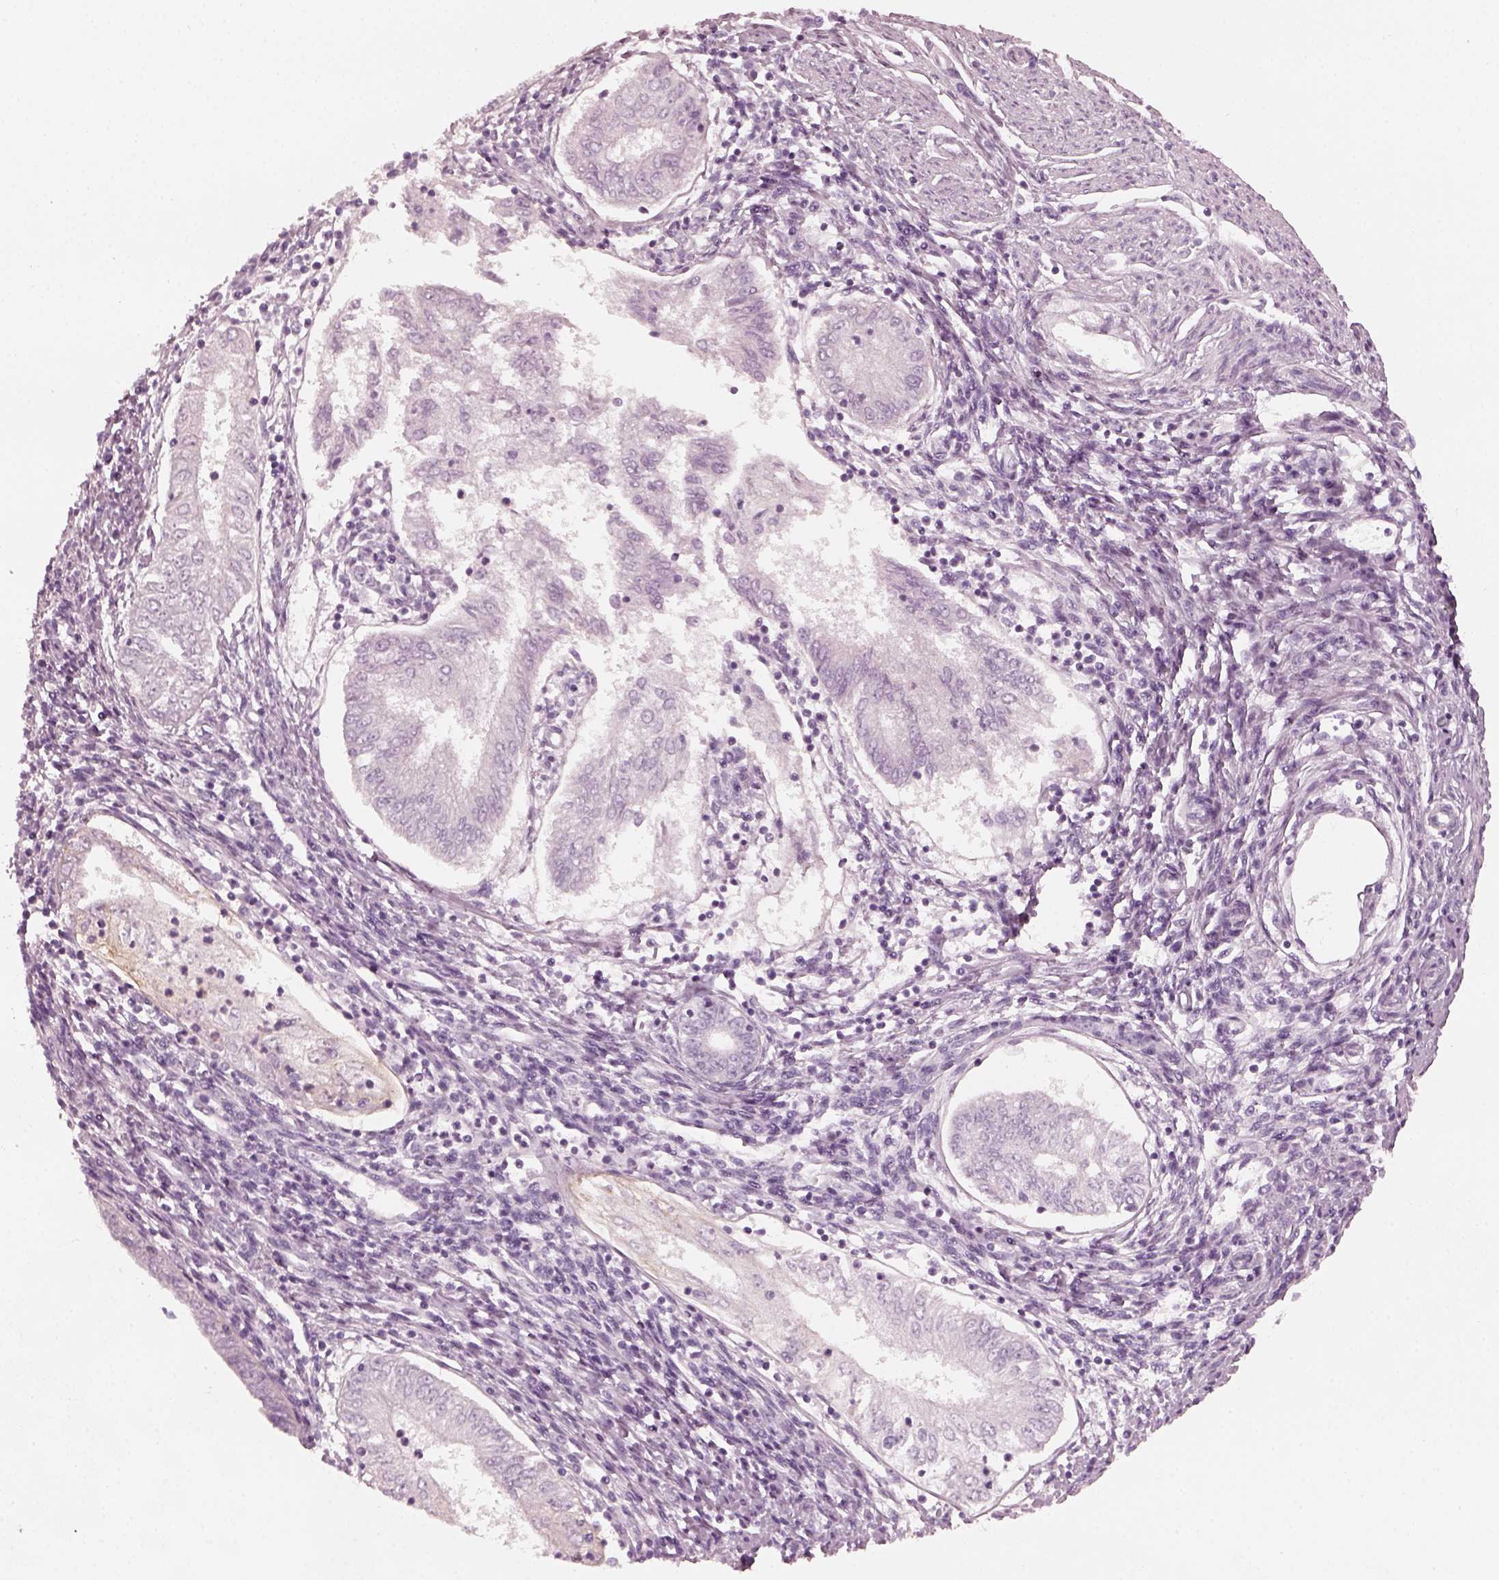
{"staining": {"intensity": "negative", "quantity": "none", "location": "none"}, "tissue": "endometrial cancer", "cell_type": "Tumor cells", "image_type": "cancer", "snomed": [{"axis": "morphology", "description": "Adenocarcinoma, NOS"}, {"axis": "topography", "description": "Endometrium"}], "caption": "The immunohistochemistry histopathology image has no significant expression in tumor cells of endometrial adenocarcinoma tissue.", "gene": "CRYBA2", "patient": {"sex": "female", "age": 68}}